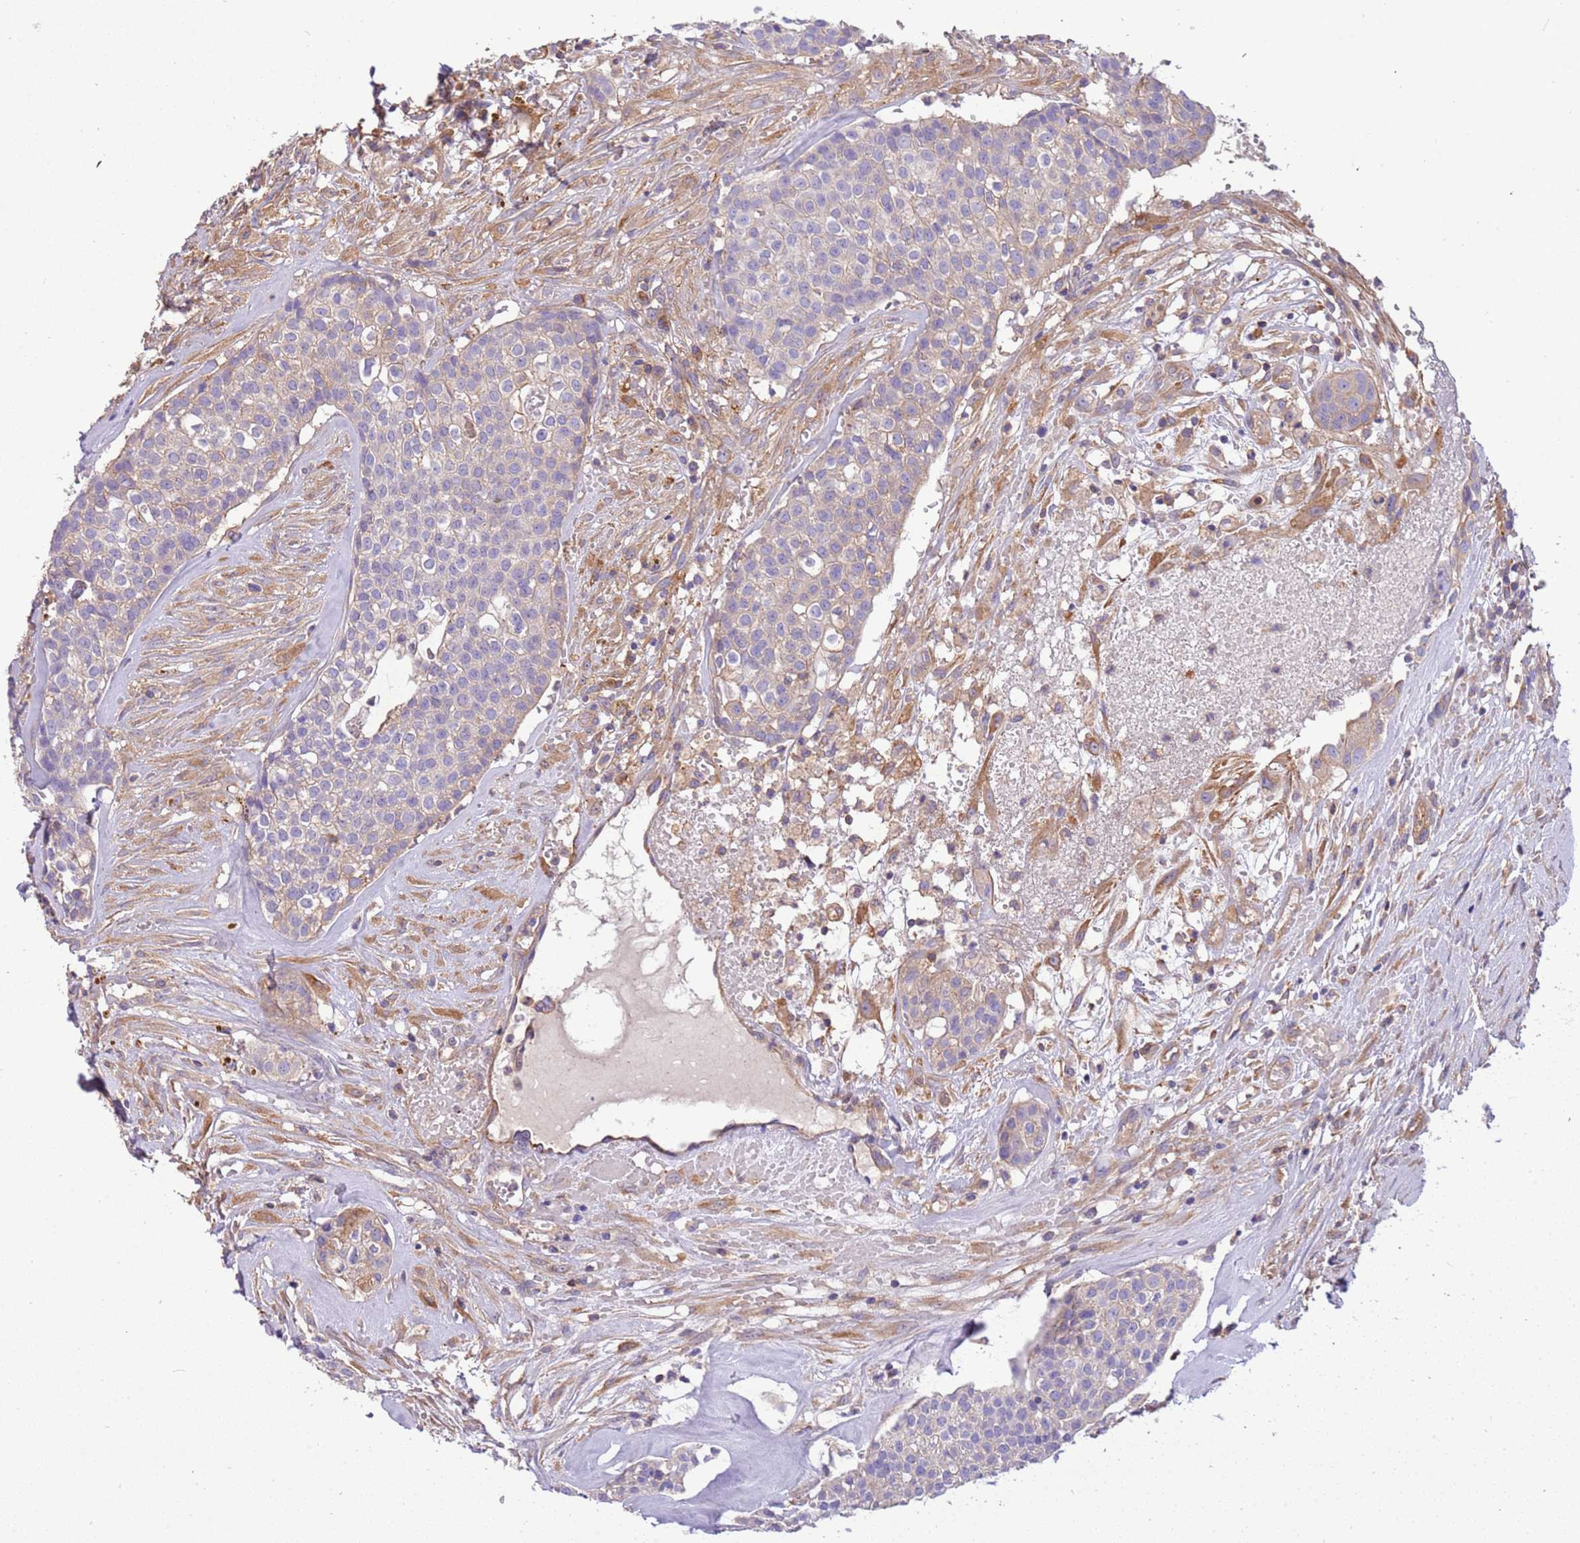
{"staining": {"intensity": "negative", "quantity": "none", "location": "none"}, "tissue": "head and neck cancer", "cell_type": "Tumor cells", "image_type": "cancer", "snomed": [{"axis": "morphology", "description": "Adenocarcinoma, NOS"}, {"axis": "topography", "description": "Head-Neck"}], "caption": "High power microscopy micrograph of an immunohistochemistry photomicrograph of head and neck adenocarcinoma, revealing no significant positivity in tumor cells.", "gene": "NAALADL1", "patient": {"sex": "male", "age": 81}}